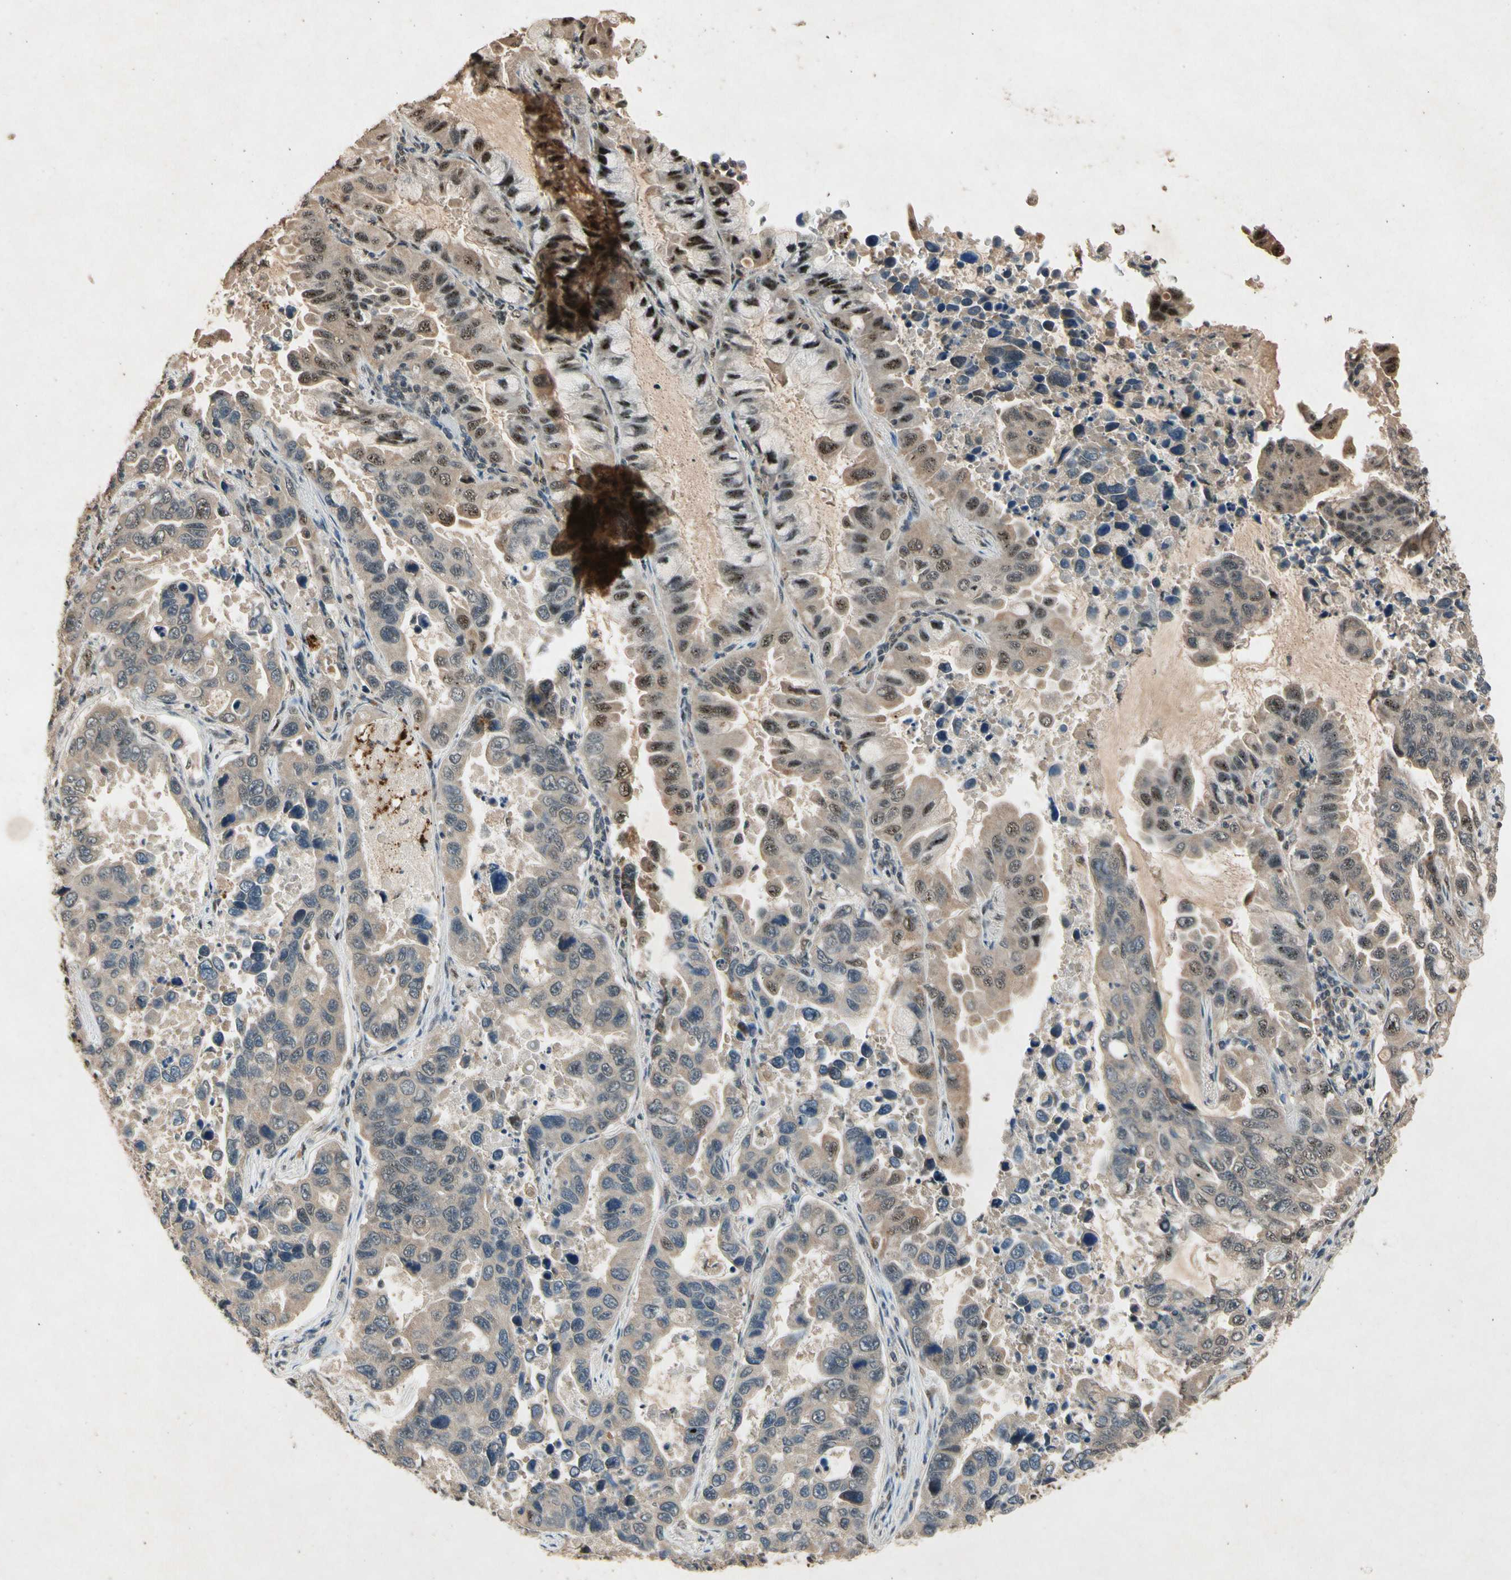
{"staining": {"intensity": "moderate", "quantity": "25%-75%", "location": "cytoplasmic/membranous,nuclear"}, "tissue": "lung cancer", "cell_type": "Tumor cells", "image_type": "cancer", "snomed": [{"axis": "morphology", "description": "Adenocarcinoma, NOS"}, {"axis": "topography", "description": "Lung"}], "caption": "An immunohistochemistry image of neoplastic tissue is shown. Protein staining in brown highlights moderate cytoplasmic/membranous and nuclear positivity in lung cancer within tumor cells.", "gene": "PML", "patient": {"sex": "male", "age": 64}}